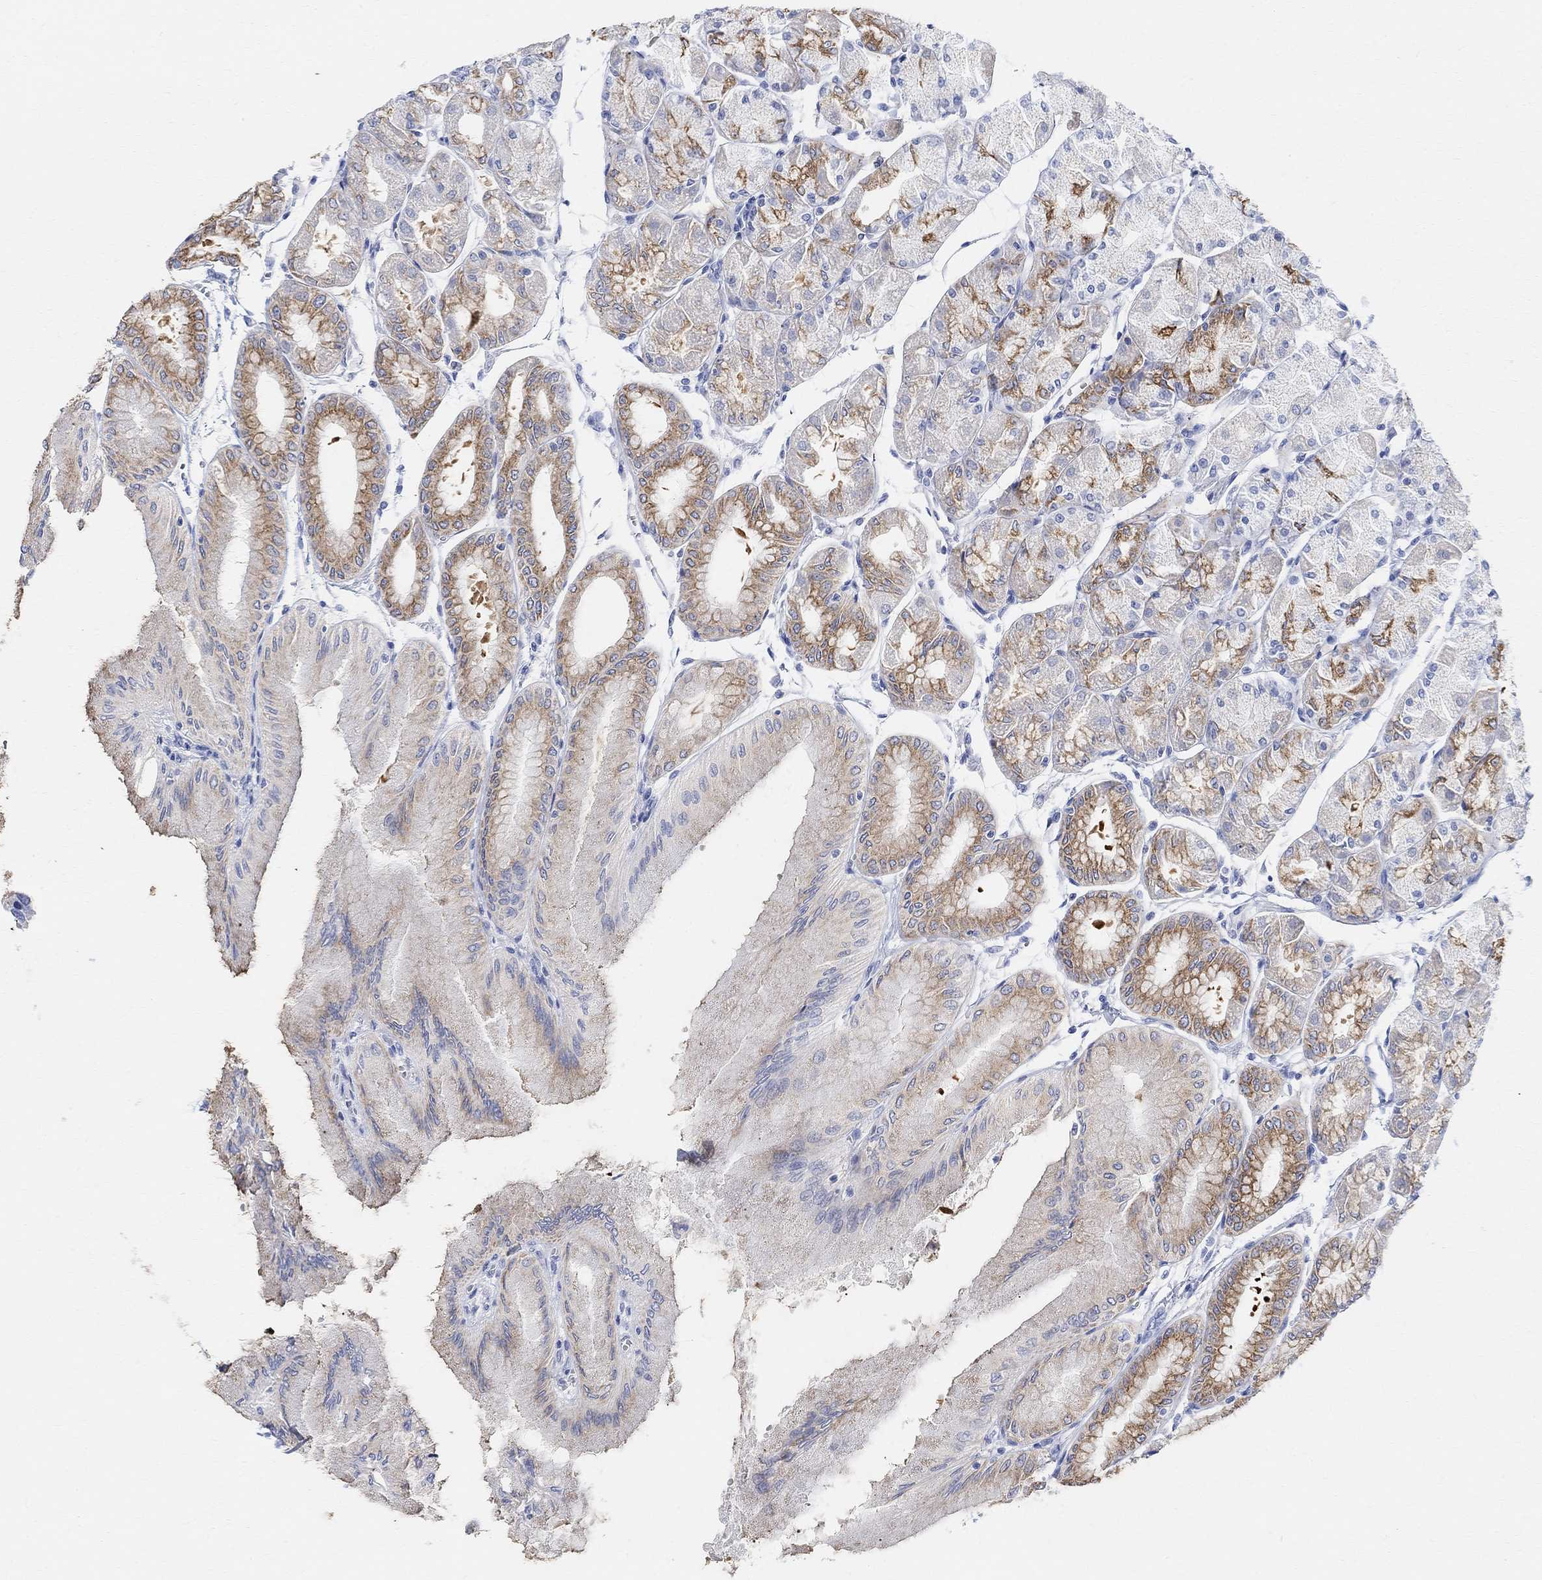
{"staining": {"intensity": "moderate", "quantity": ">75%", "location": "cytoplasmic/membranous"}, "tissue": "stomach", "cell_type": "Glandular cells", "image_type": "normal", "snomed": [{"axis": "morphology", "description": "Normal tissue, NOS"}, {"axis": "topography", "description": "Stomach, upper"}], "caption": "Unremarkable stomach reveals moderate cytoplasmic/membranous staining in approximately >75% of glandular cells (DAB (3,3'-diaminobenzidine) = brown stain, brightfield microscopy at high magnification)..", "gene": "RETNLB", "patient": {"sex": "male", "age": 60}}